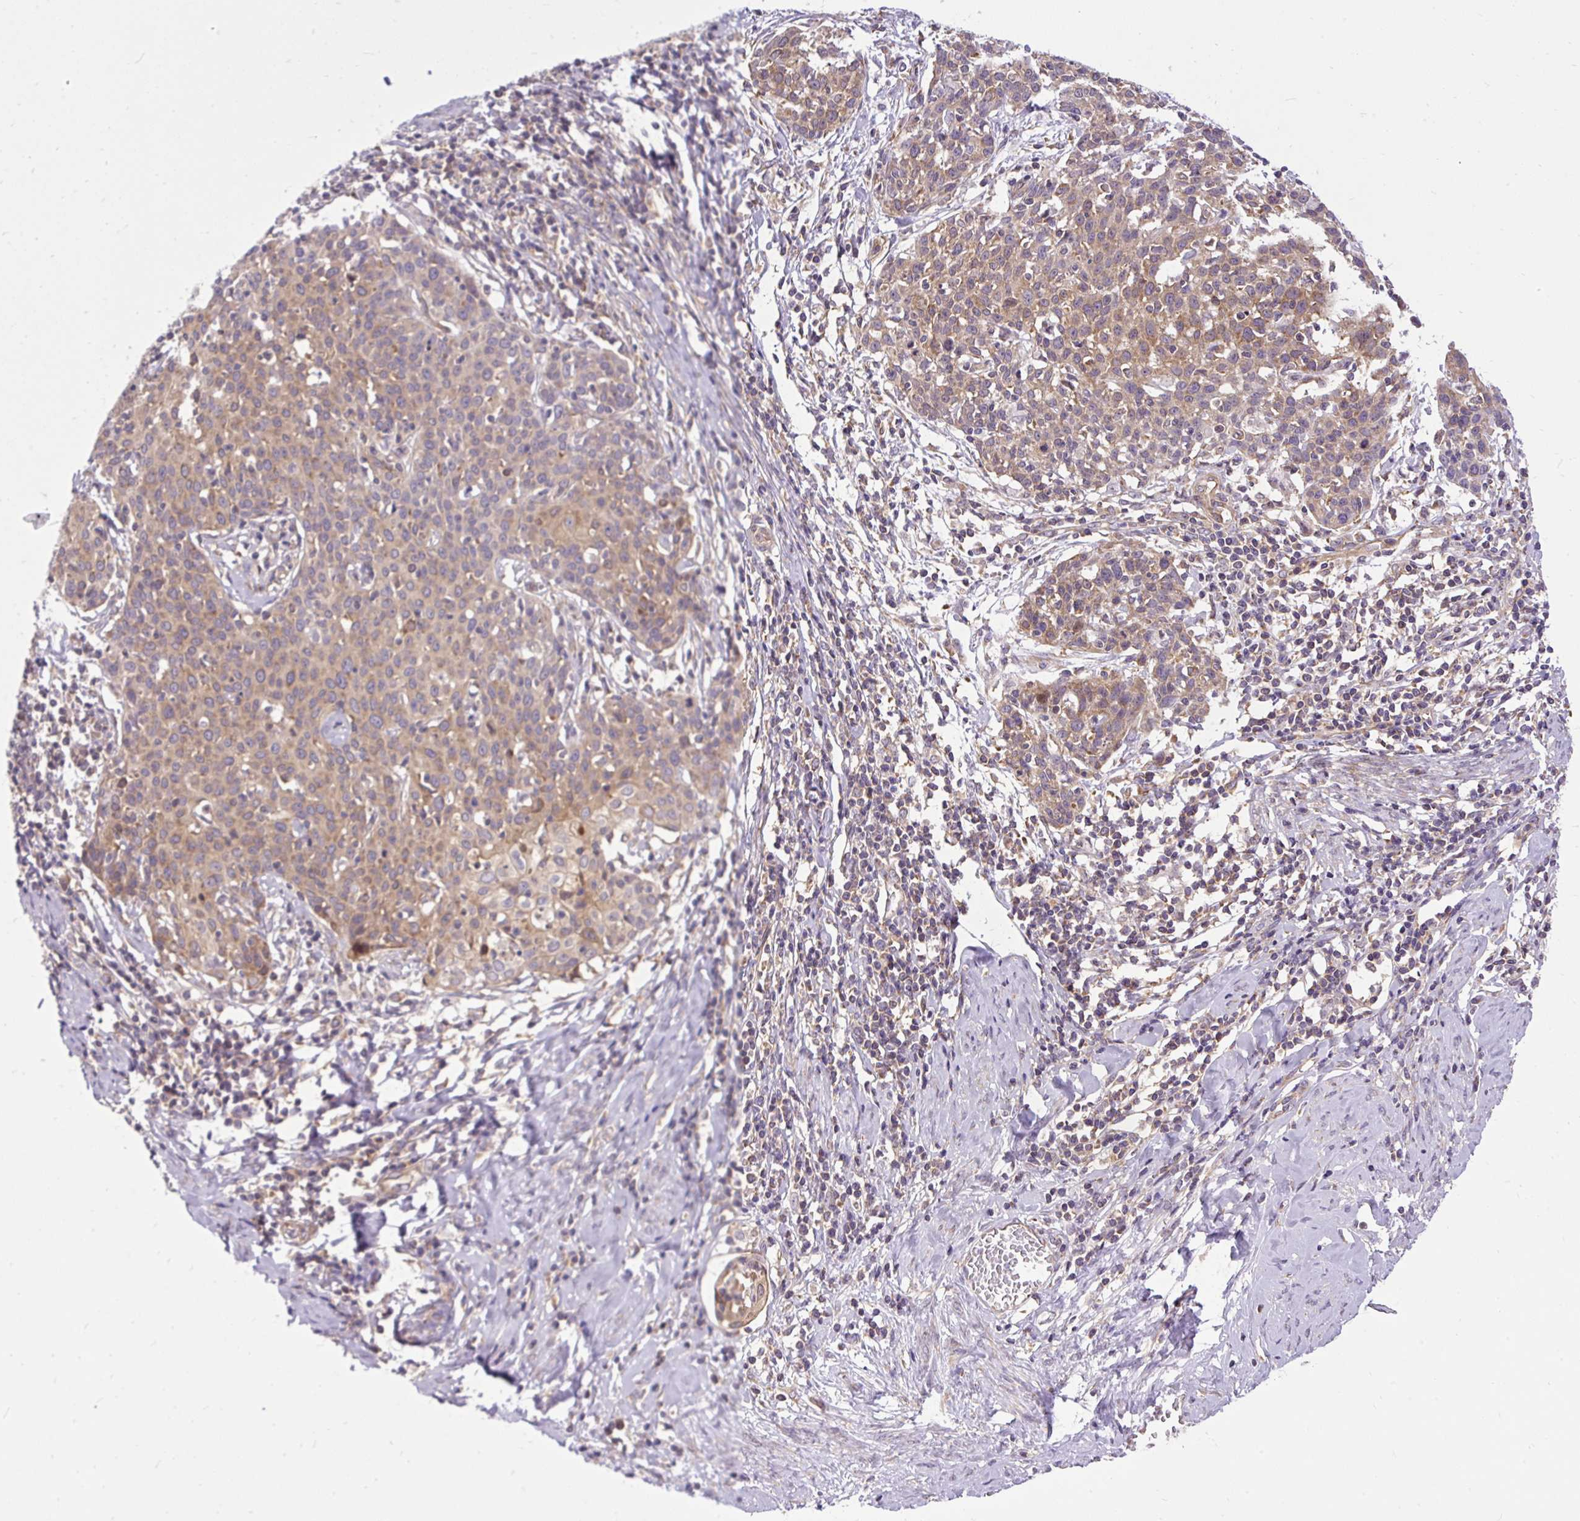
{"staining": {"intensity": "moderate", "quantity": "25%-75%", "location": "cytoplasmic/membranous"}, "tissue": "cervical cancer", "cell_type": "Tumor cells", "image_type": "cancer", "snomed": [{"axis": "morphology", "description": "Squamous cell carcinoma, NOS"}, {"axis": "topography", "description": "Cervix"}], "caption": "A medium amount of moderate cytoplasmic/membranous expression is appreciated in approximately 25%-75% of tumor cells in squamous cell carcinoma (cervical) tissue.", "gene": "TRIM17", "patient": {"sex": "female", "age": 38}}